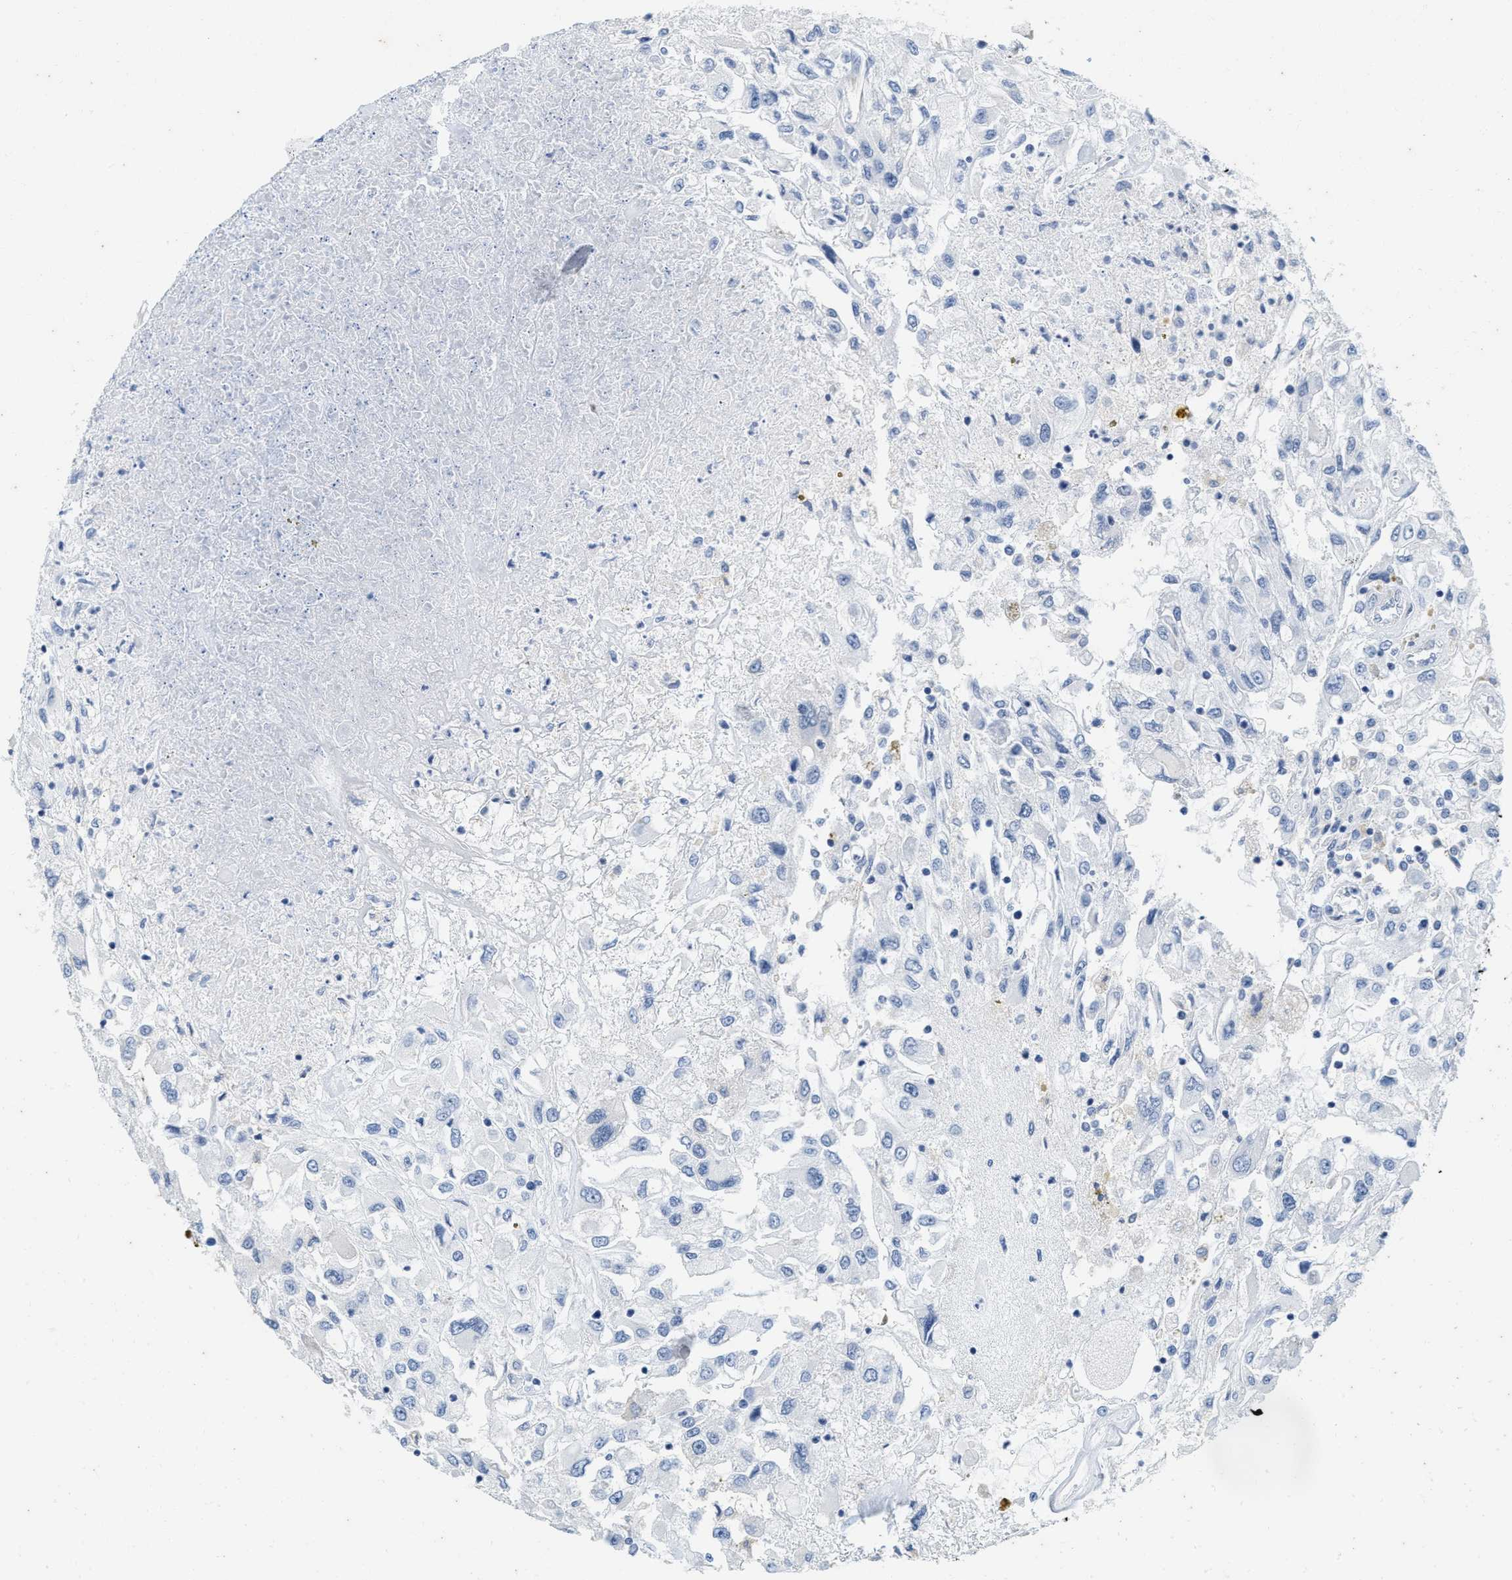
{"staining": {"intensity": "negative", "quantity": "none", "location": "none"}, "tissue": "renal cancer", "cell_type": "Tumor cells", "image_type": "cancer", "snomed": [{"axis": "morphology", "description": "Adenocarcinoma, NOS"}, {"axis": "topography", "description": "Kidney"}], "caption": "Photomicrograph shows no significant protein positivity in tumor cells of renal adenocarcinoma.", "gene": "ABCB11", "patient": {"sex": "female", "age": 52}}